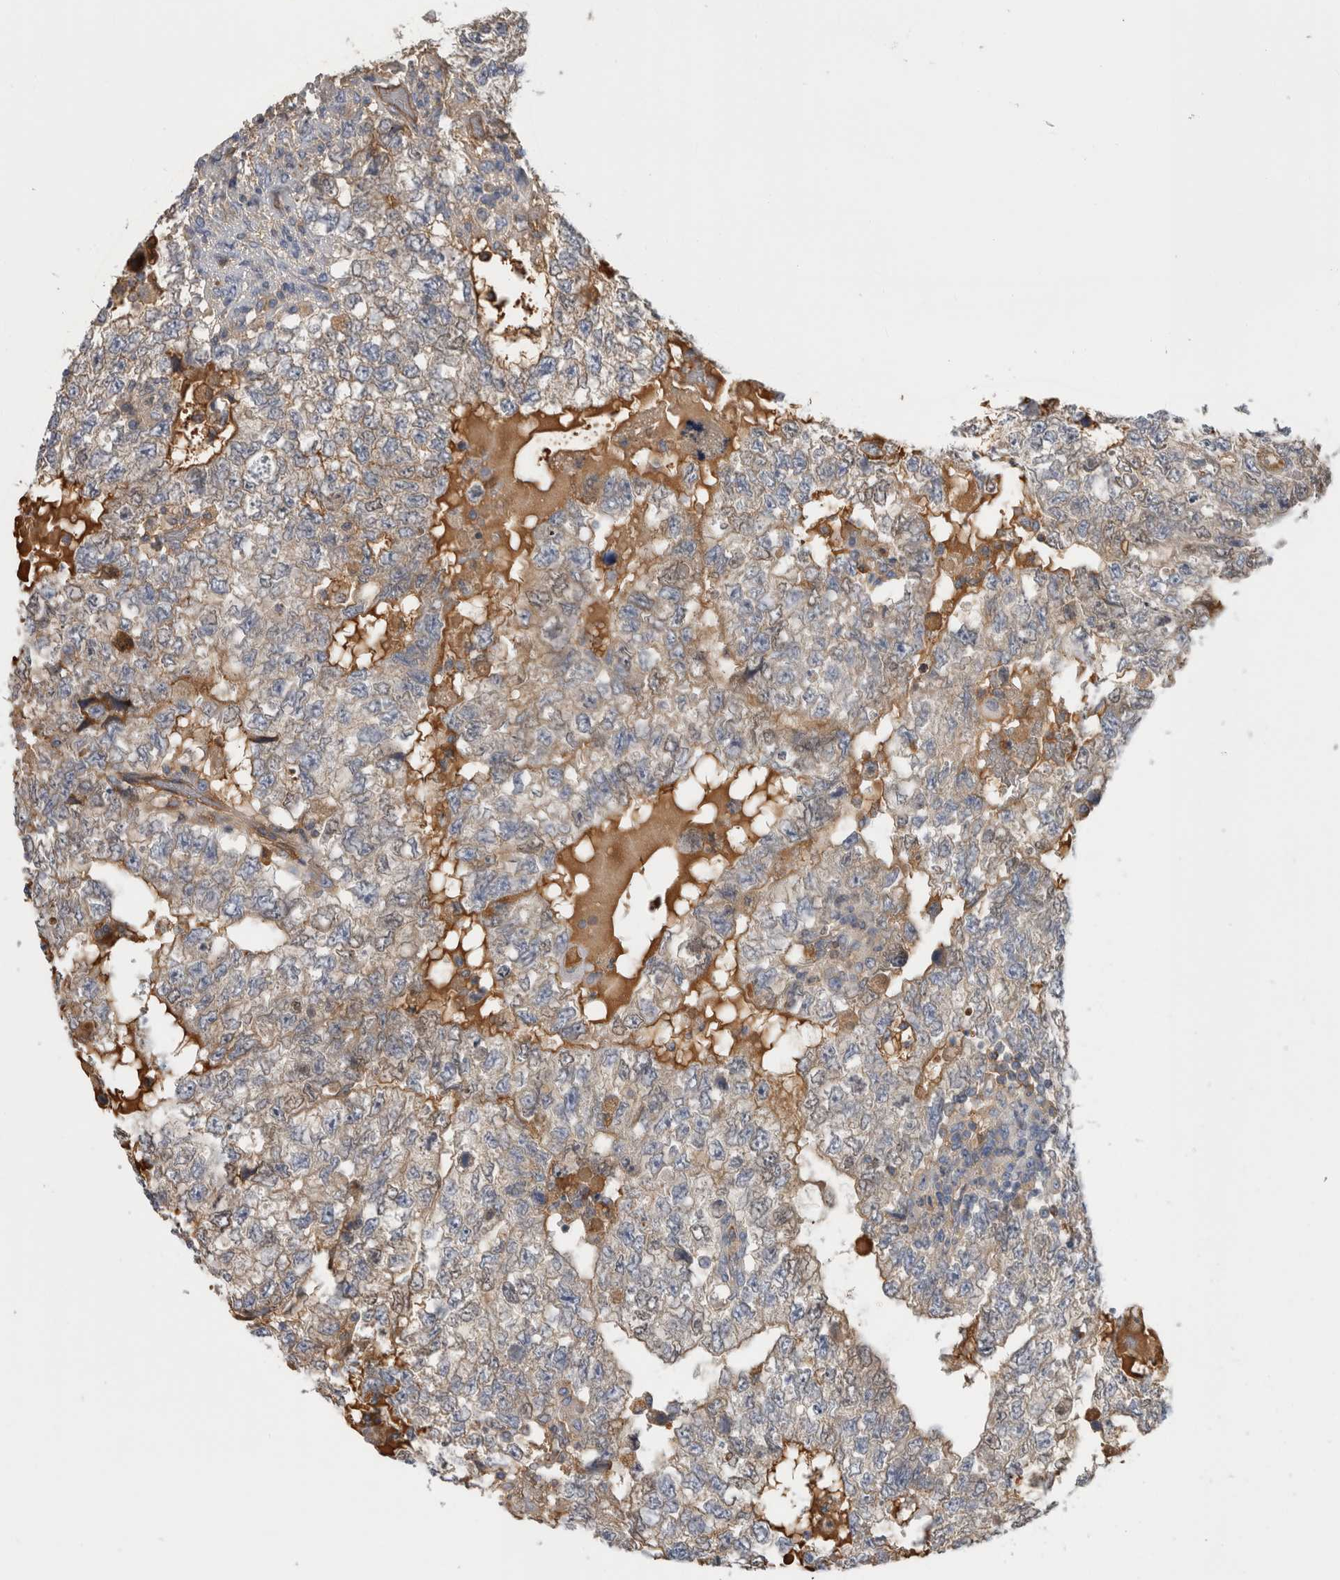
{"staining": {"intensity": "weak", "quantity": "25%-75%", "location": "cytoplasmic/membranous"}, "tissue": "testis cancer", "cell_type": "Tumor cells", "image_type": "cancer", "snomed": [{"axis": "morphology", "description": "Carcinoma, Embryonal, NOS"}, {"axis": "topography", "description": "Testis"}], "caption": "Immunohistochemistry (IHC) staining of testis embryonal carcinoma, which reveals low levels of weak cytoplasmic/membranous positivity in approximately 25%-75% of tumor cells indicating weak cytoplasmic/membranous protein staining. The staining was performed using DAB (3,3'-diaminobenzidine) (brown) for protein detection and nuclei were counterstained in hematoxylin (blue).", "gene": "TBCE", "patient": {"sex": "male", "age": 36}}